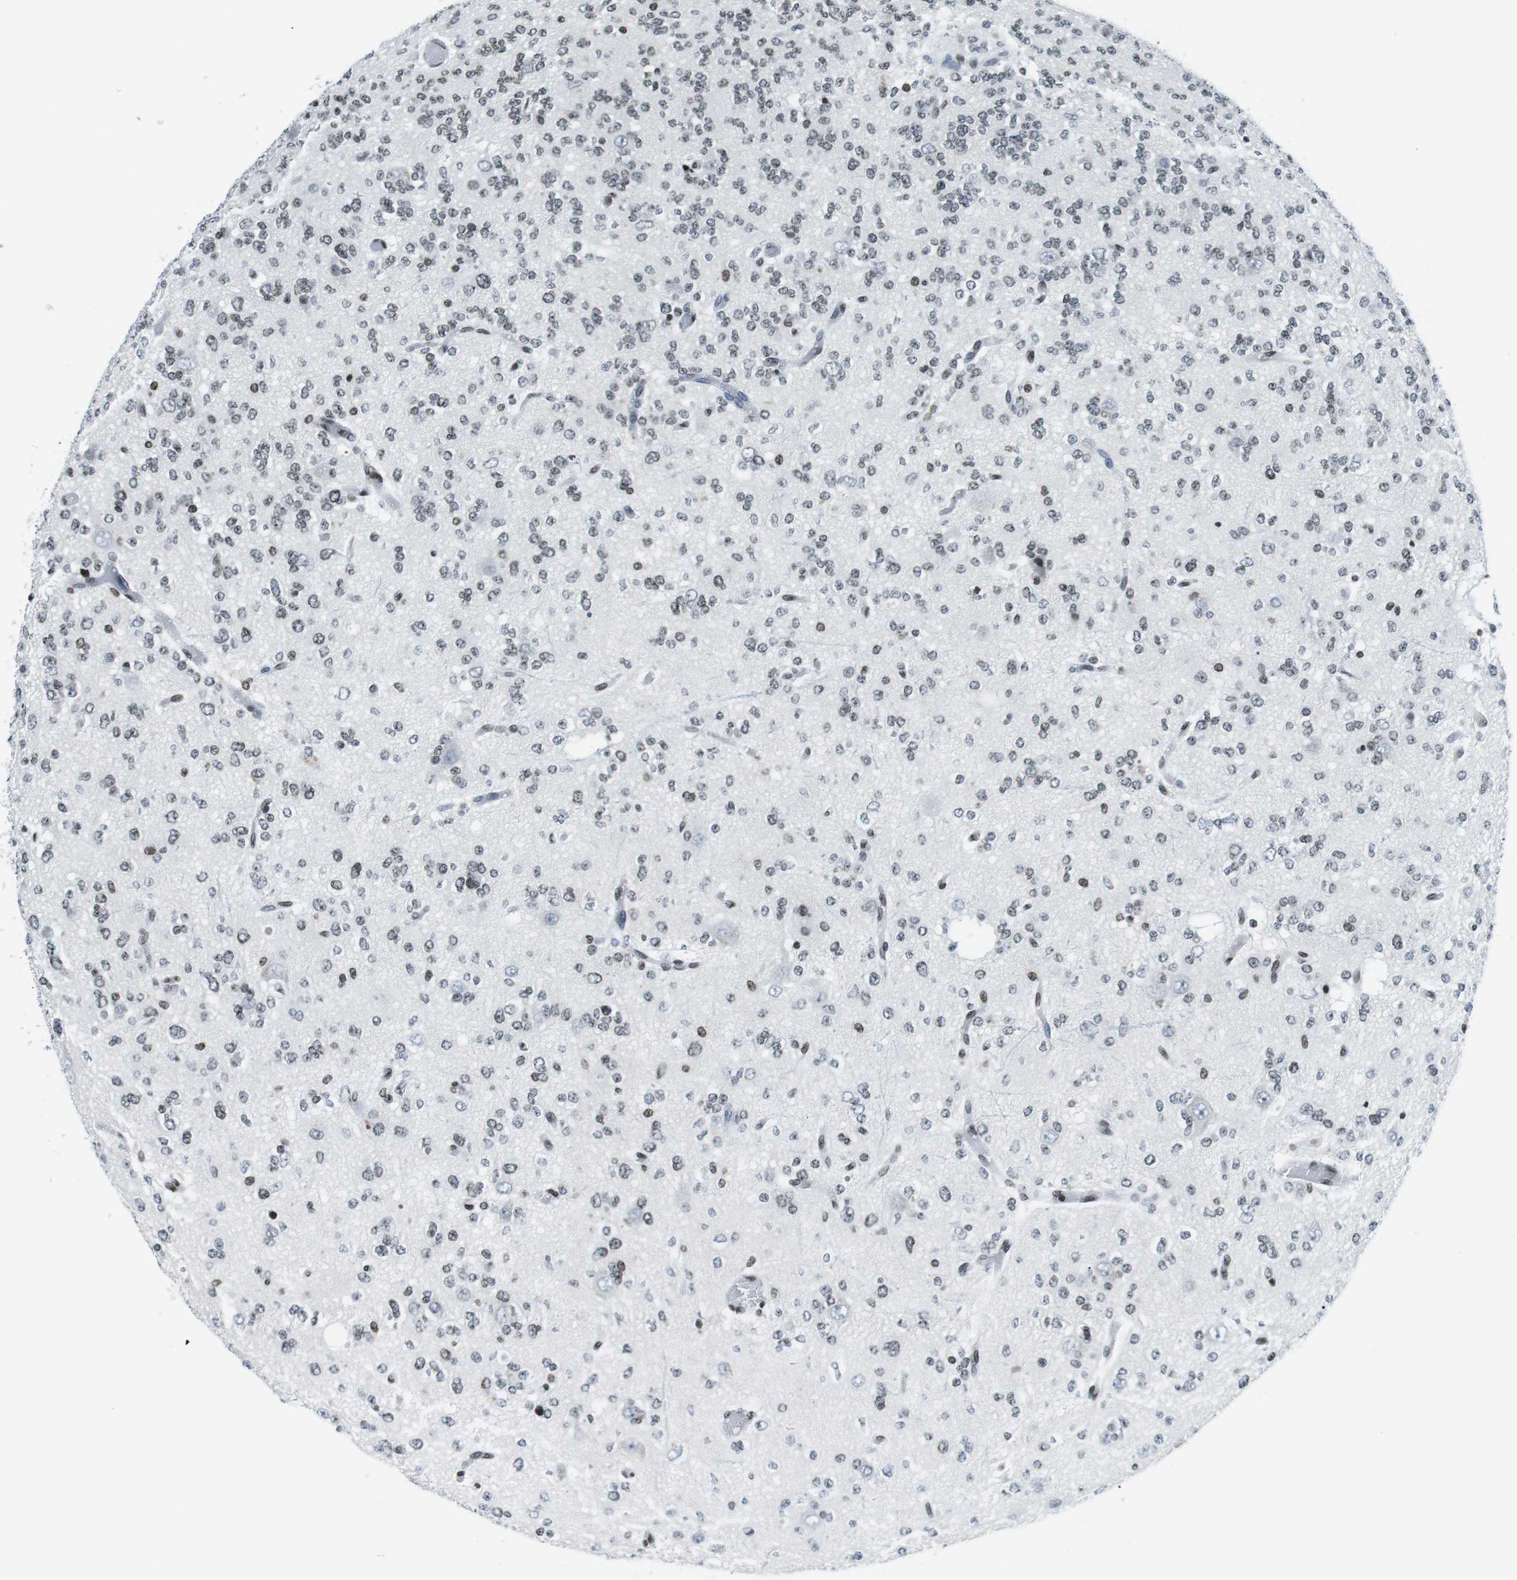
{"staining": {"intensity": "weak", "quantity": "<25%", "location": "nuclear"}, "tissue": "glioma", "cell_type": "Tumor cells", "image_type": "cancer", "snomed": [{"axis": "morphology", "description": "Glioma, malignant, Low grade"}, {"axis": "topography", "description": "Brain"}], "caption": "Immunohistochemistry micrograph of neoplastic tissue: human malignant glioma (low-grade) stained with DAB (3,3'-diaminobenzidine) displays no significant protein expression in tumor cells. Brightfield microscopy of immunohistochemistry (IHC) stained with DAB (3,3'-diaminobenzidine) (brown) and hematoxylin (blue), captured at high magnification.", "gene": "E2F2", "patient": {"sex": "male", "age": 38}}